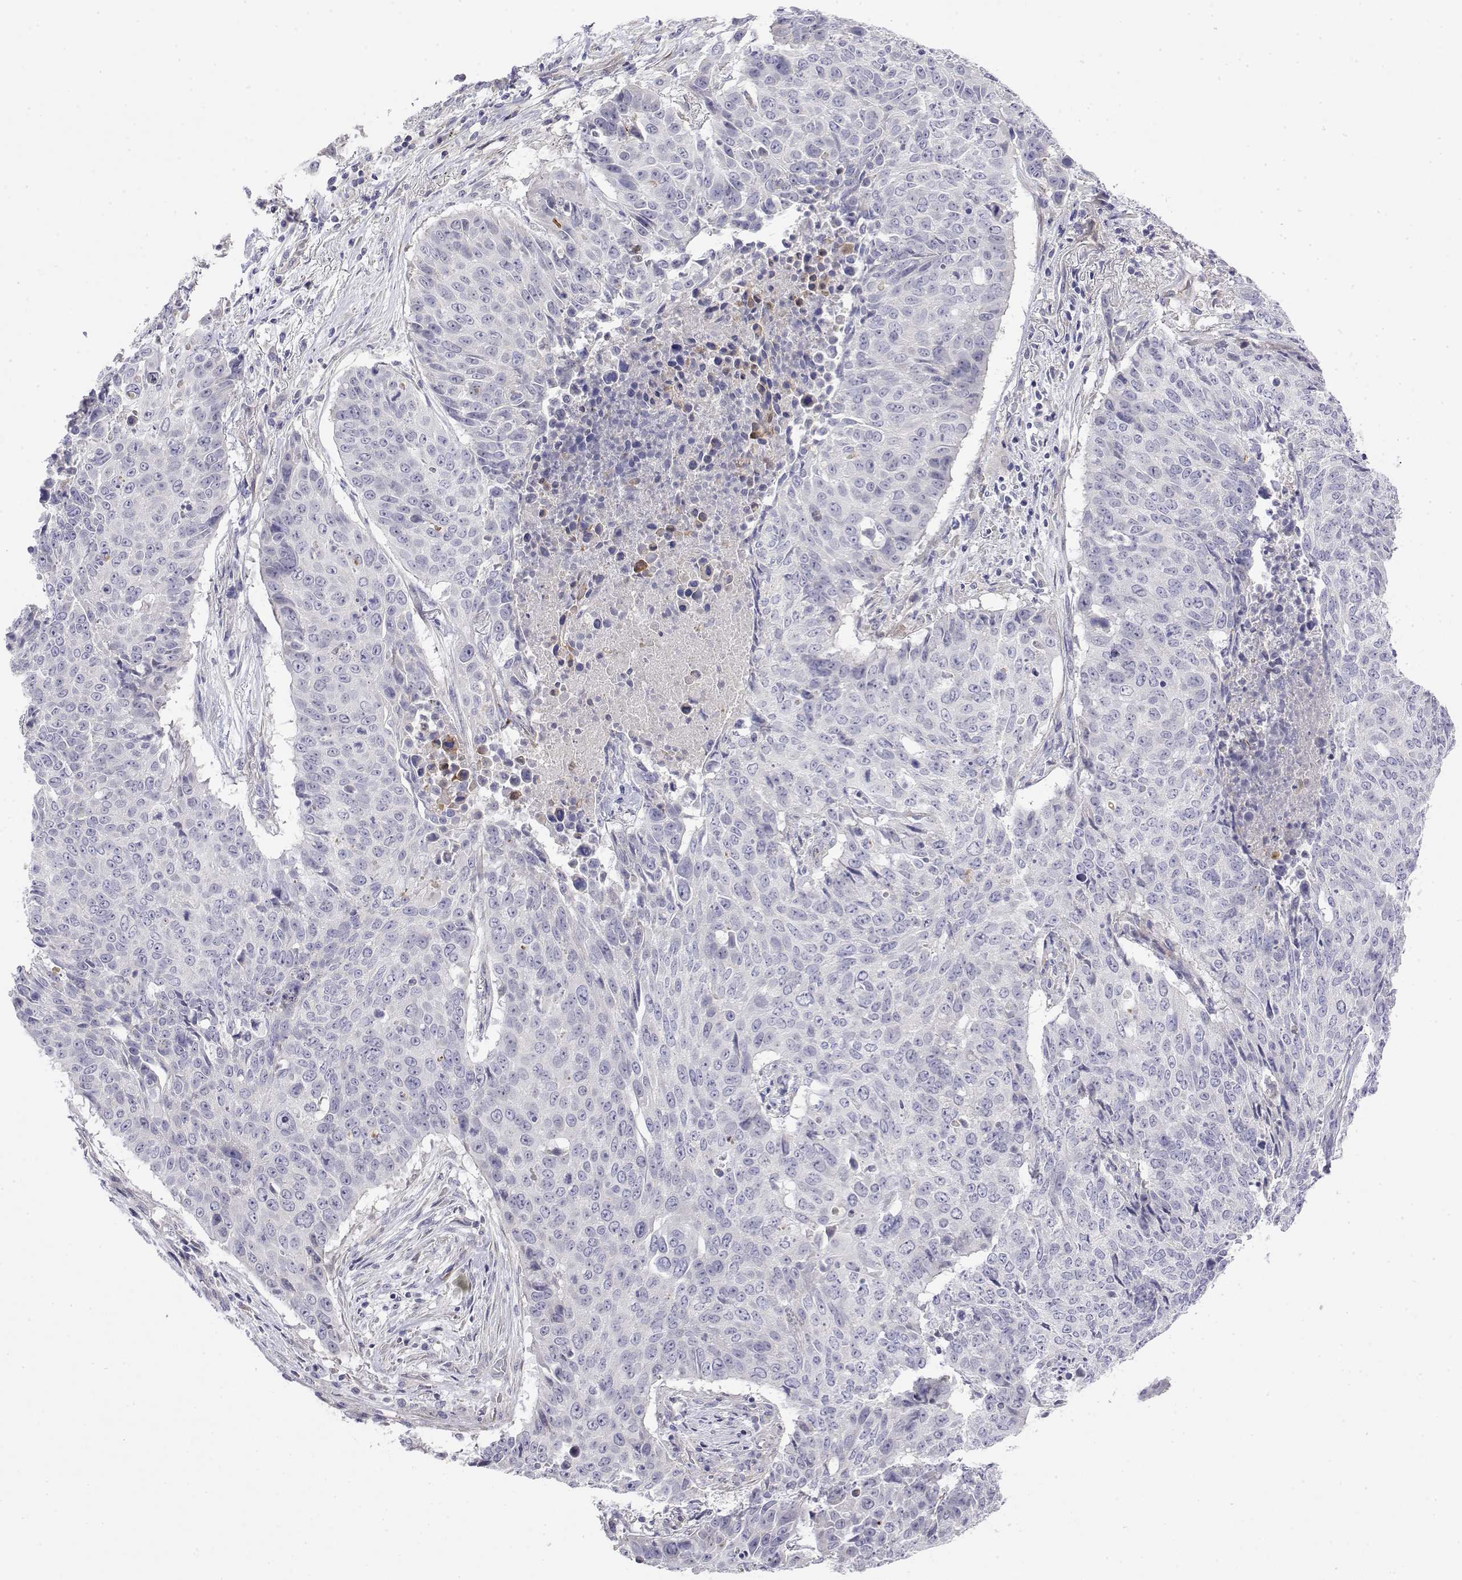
{"staining": {"intensity": "negative", "quantity": "none", "location": "none"}, "tissue": "lung cancer", "cell_type": "Tumor cells", "image_type": "cancer", "snomed": [{"axis": "morphology", "description": "Normal tissue, NOS"}, {"axis": "morphology", "description": "Squamous cell carcinoma, NOS"}, {"axis": "topography", "description": "Bronchus"}, {"axis": "topography", "description": "Lung"}], "caption": "Micrograph shows no significant protein positivity in tumor cells of squamous cell carcinoma (lung).", "gene": "GGACT", "patient": {"sex": "male", "age": 64}}